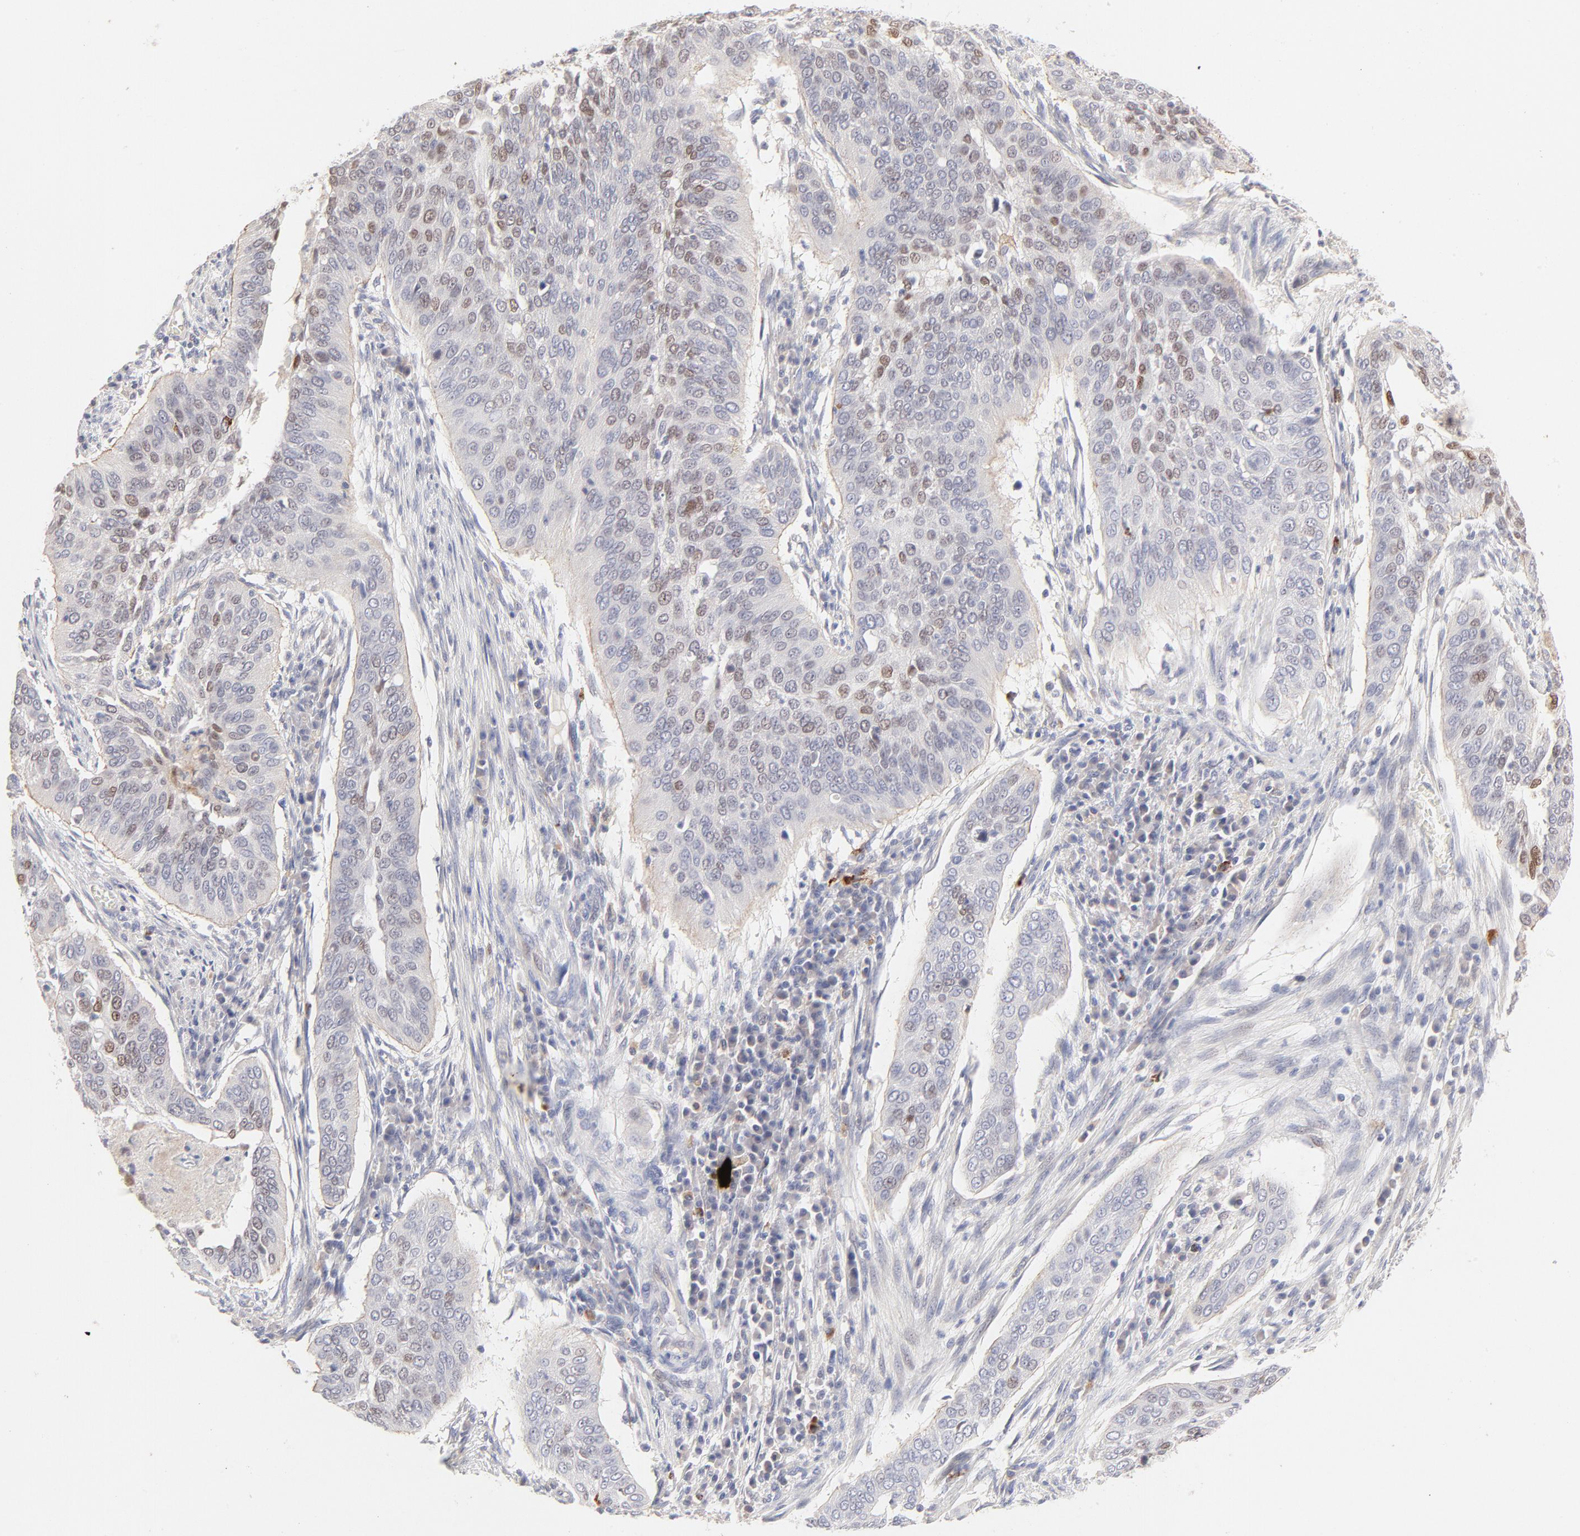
{"staining": {"intensity": "moderate", "quantity": "25%-75%", "location": "nuclear"}, "tissue": "cervical cancer", "cell_type": "Tumor cells", "image_type": "cancer", "snomed": [{"axis": "morphology", "description": "Squamous cell carcinoma, NOS"}, {"axis": "topography", "description": "Cervix"}], "caption": "Human cervical cancer stained with a protein marker reveals moderate staining in tumor cells.", "gene": "ELF3", "patient": {"sex": "female", "age": 39}}